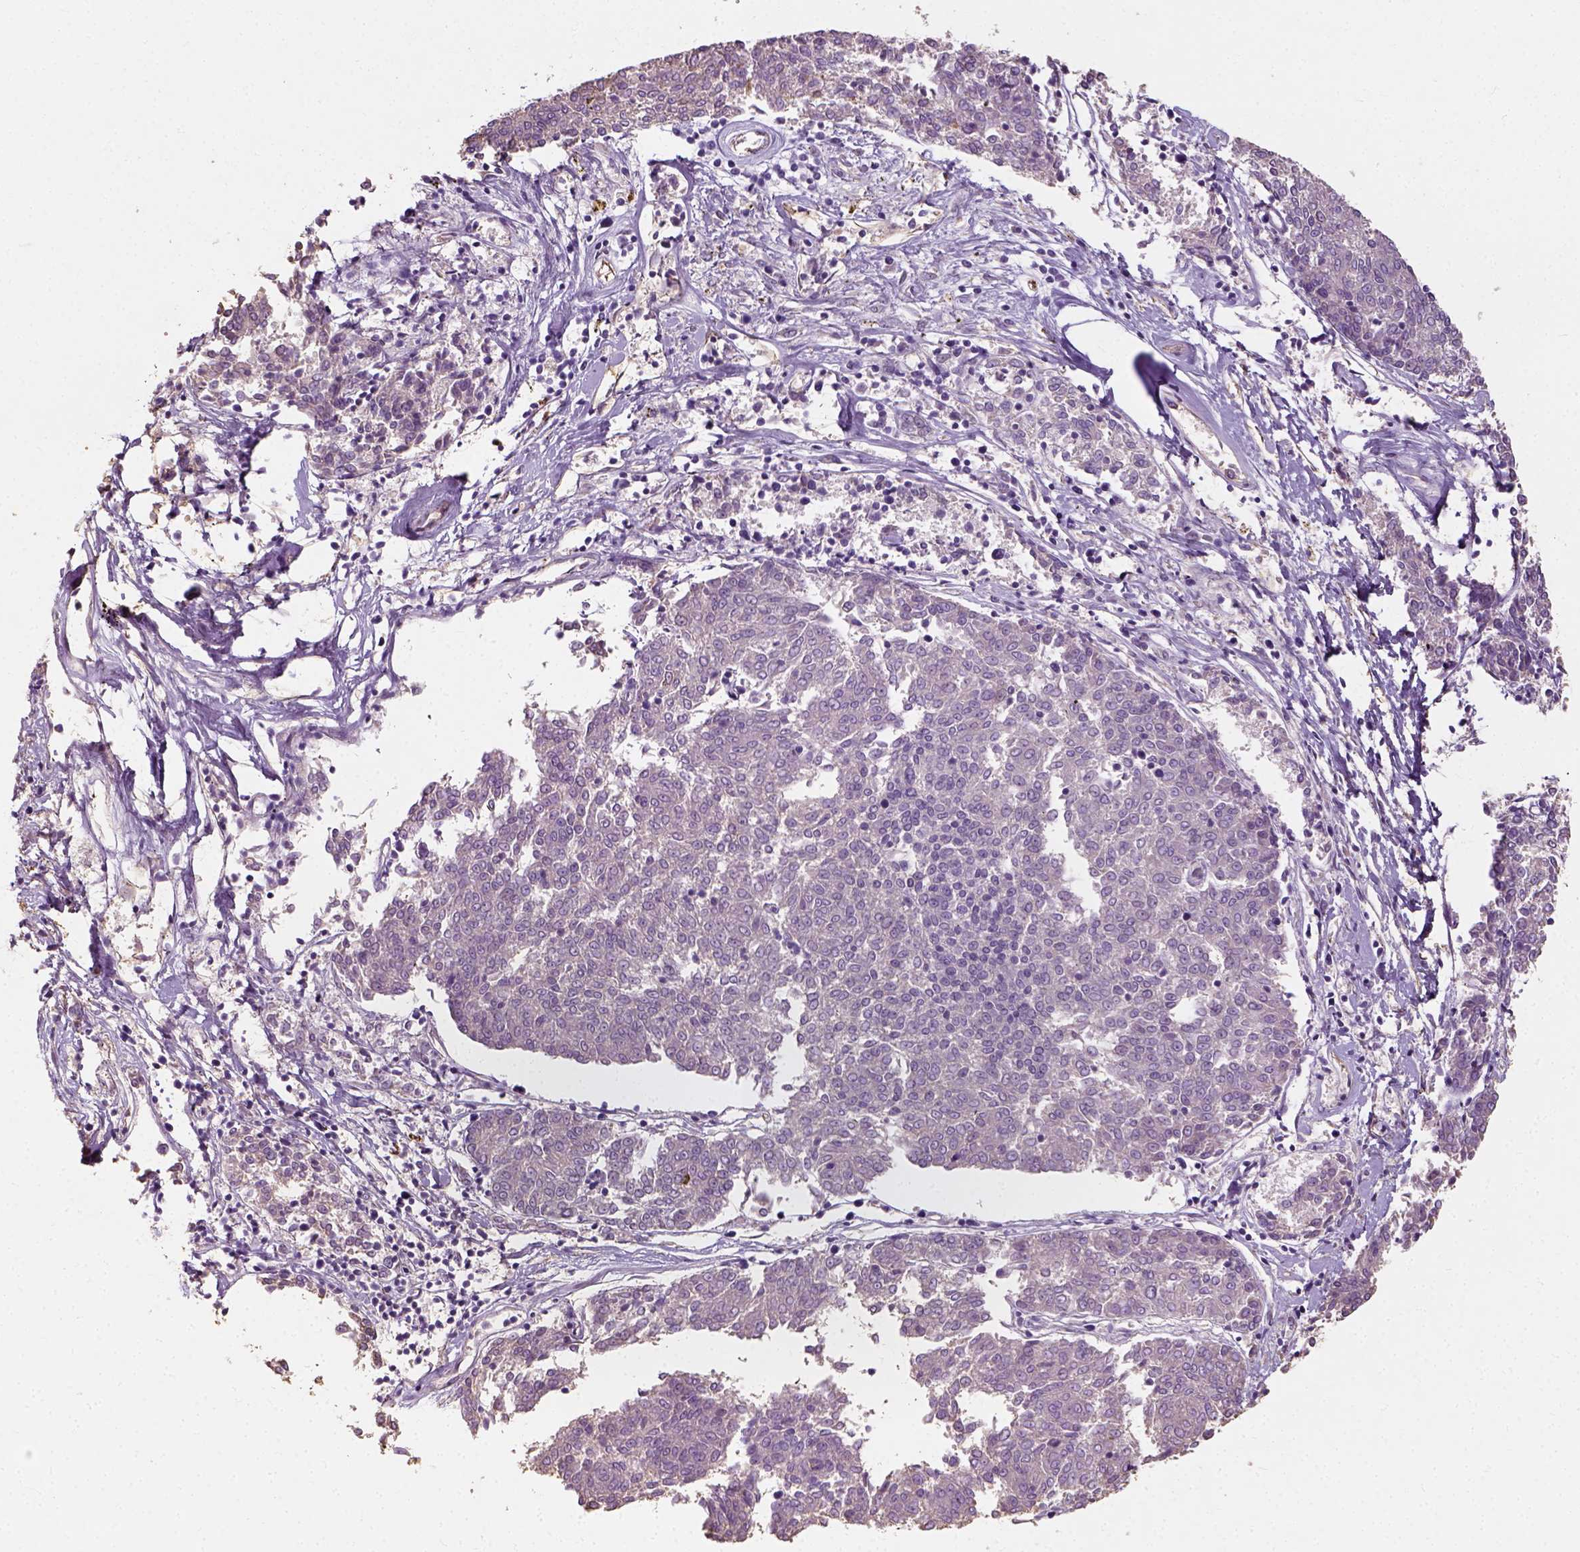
{"staining": {"intensity": "negative", "quantity": "none", "location": "none"}, "tissue": "melanoma", "cell_type": "Tumor cells", "image_type": "cancer", "snomed": [{"axis": "morphology", "description": "Malignant melanoma, NOS"}, {"axis": "topography", "description": "Skin"}], "caption": "DAB immunohistochemical staining of human melanoma demonstrates no significant staining in tumor cells.", "gene": "DHCR24", "patient": {"sex": "female", "age": 72}}